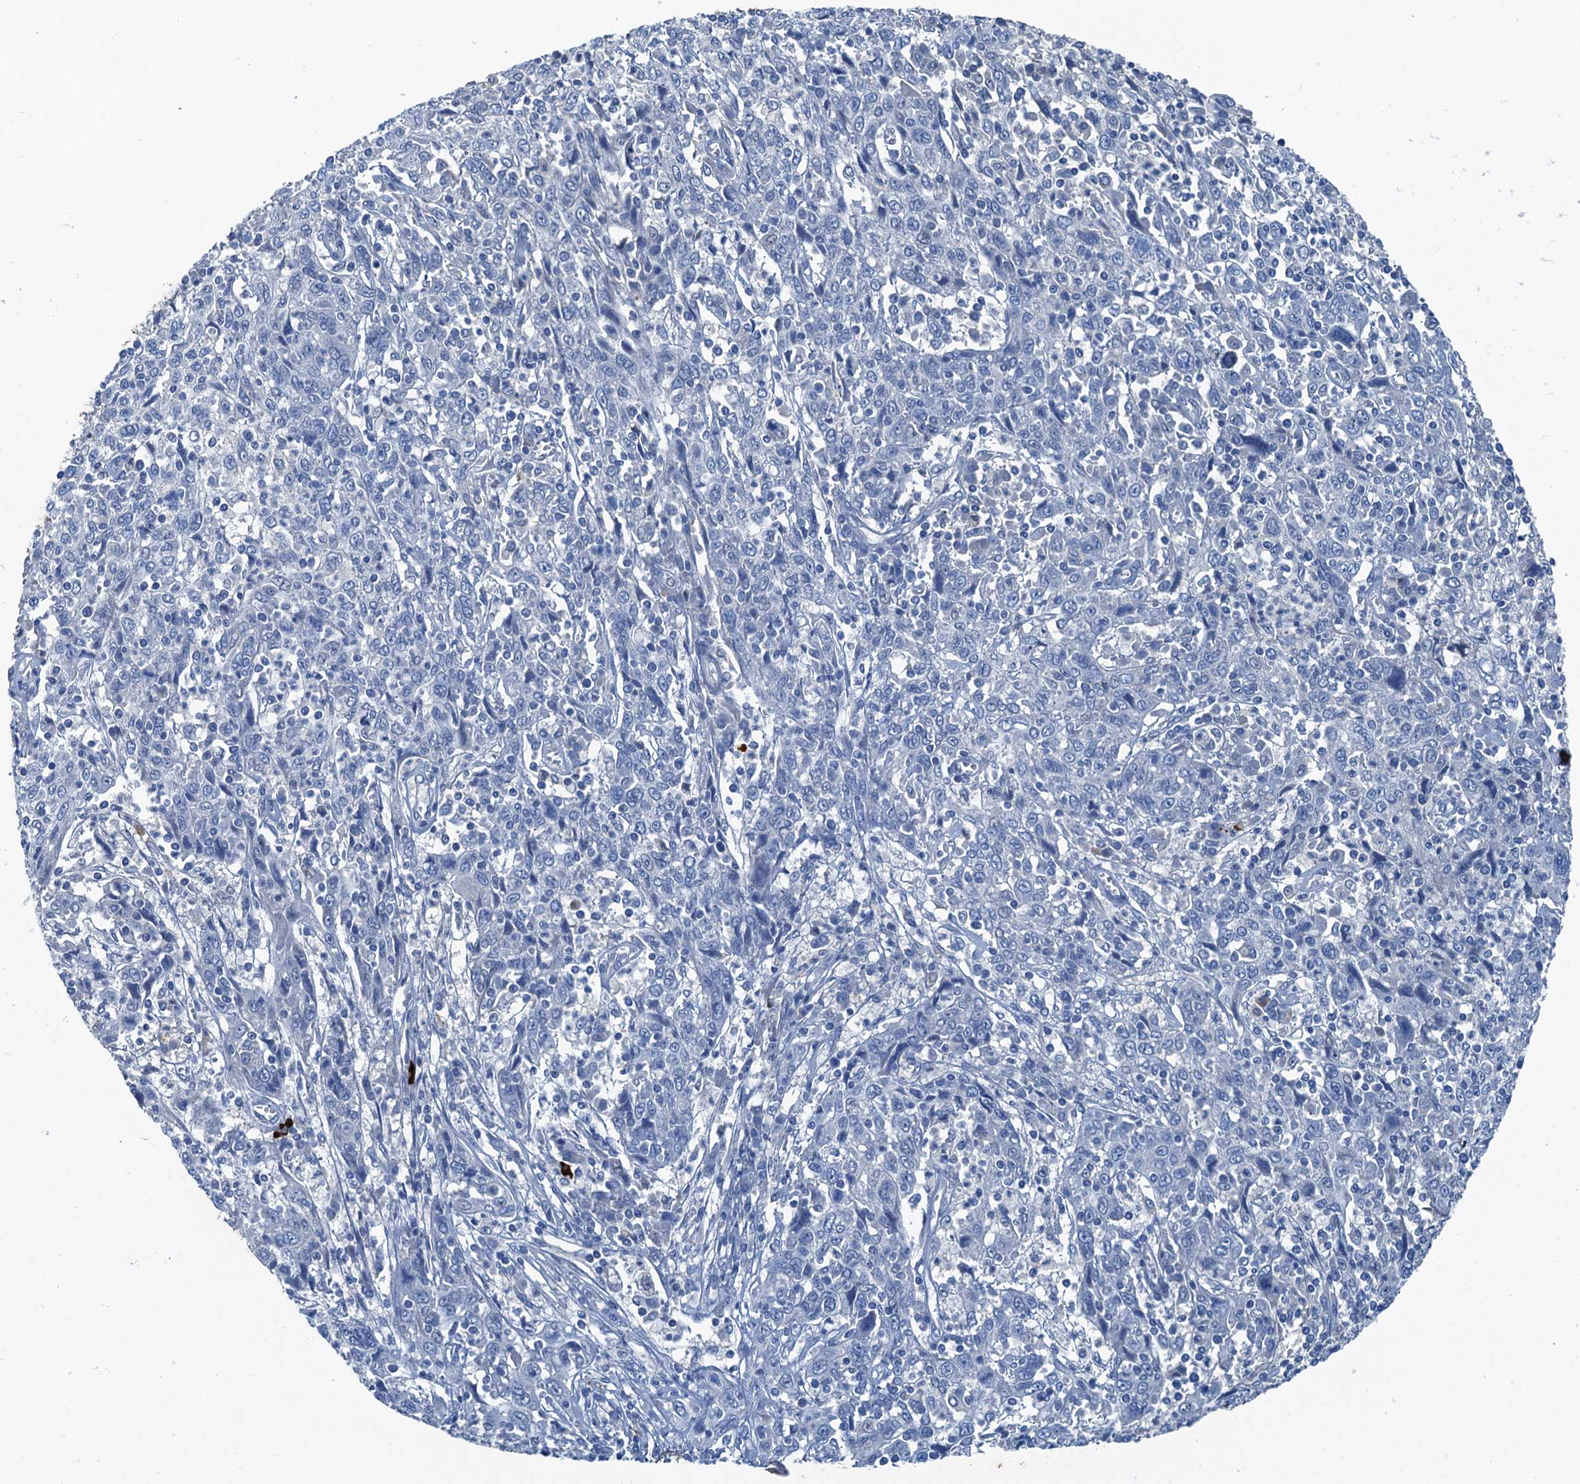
{"staining": {"intensity": "negative", "quantity": "none", "location": "none"}, "tissue": "cervical cancer", "cell_type": "Tumor cells", "image_type": "cancer", "snomed": [{"axis": "morphology", "description": "Squamous cell carcinoma, NOS"}, {"axis": "topography", "description": "Cervix"}], "caption": "This is an IHC histopathology image of human cervical squamous cell carcinoma. There is no expression in tumor cells.", "gene": "CBLIF", "patient": {"sex": "female", "age": 46}}